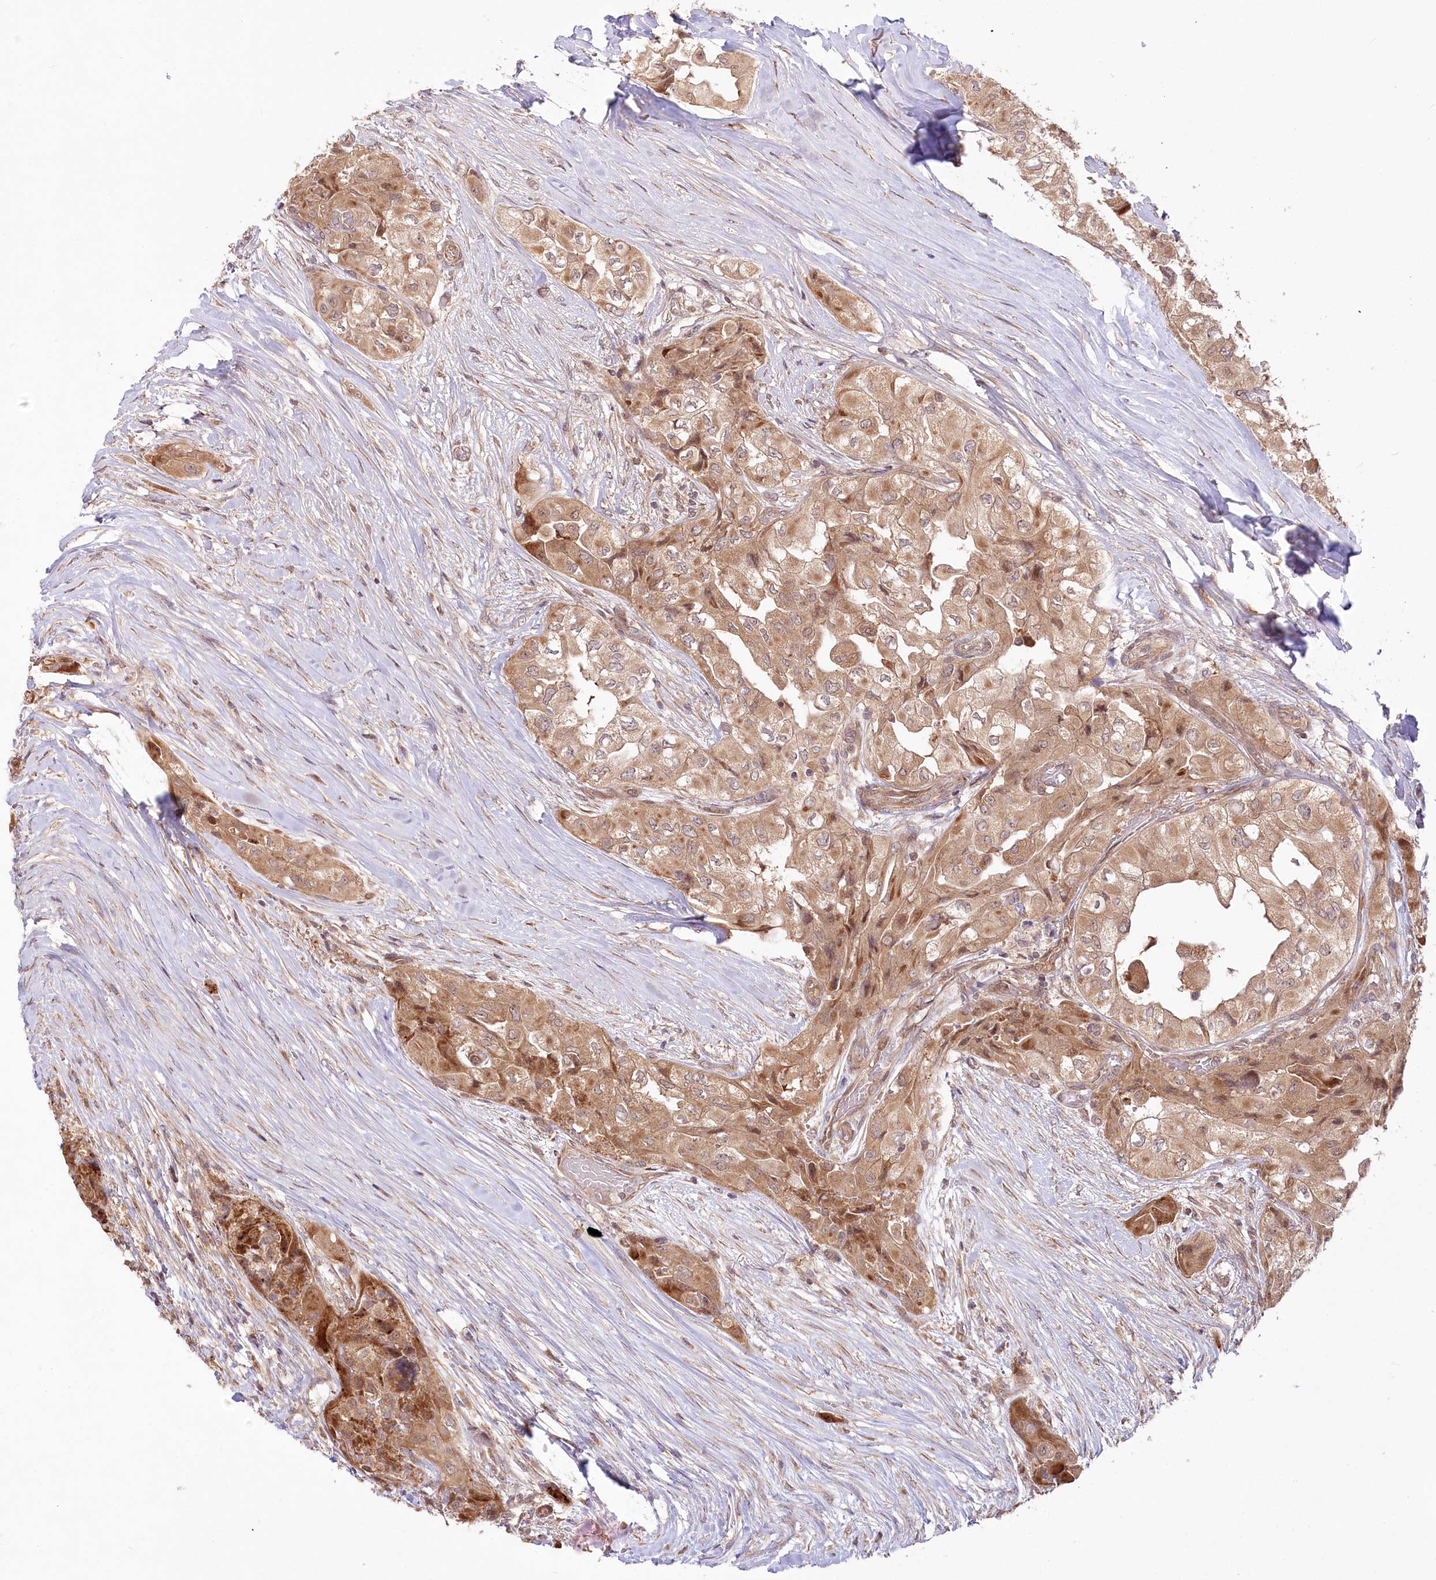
{"staining": {"intensity": "moderate", "quantity": ">75%", "location": "cytoplasmic/membranous"}, "tissue": "thyroid cancer", "cell_type": "Tumor cells", "image_type": "cancer", "snomed": [{"axis": "morphology", "description": "Papillary adenocarcinoma, NOS"}, {"axis": "topography", "description": "Thyroid gland"}], "caption": "Immunohistochemical staining of human papillary adenocarcinoma (thyroid) displays moderate cytoplasmic/membranous protein positivity in about >75% of tumor cells.", "gene": "CEP70", "patient": {"sex": "female", "age": 59}}